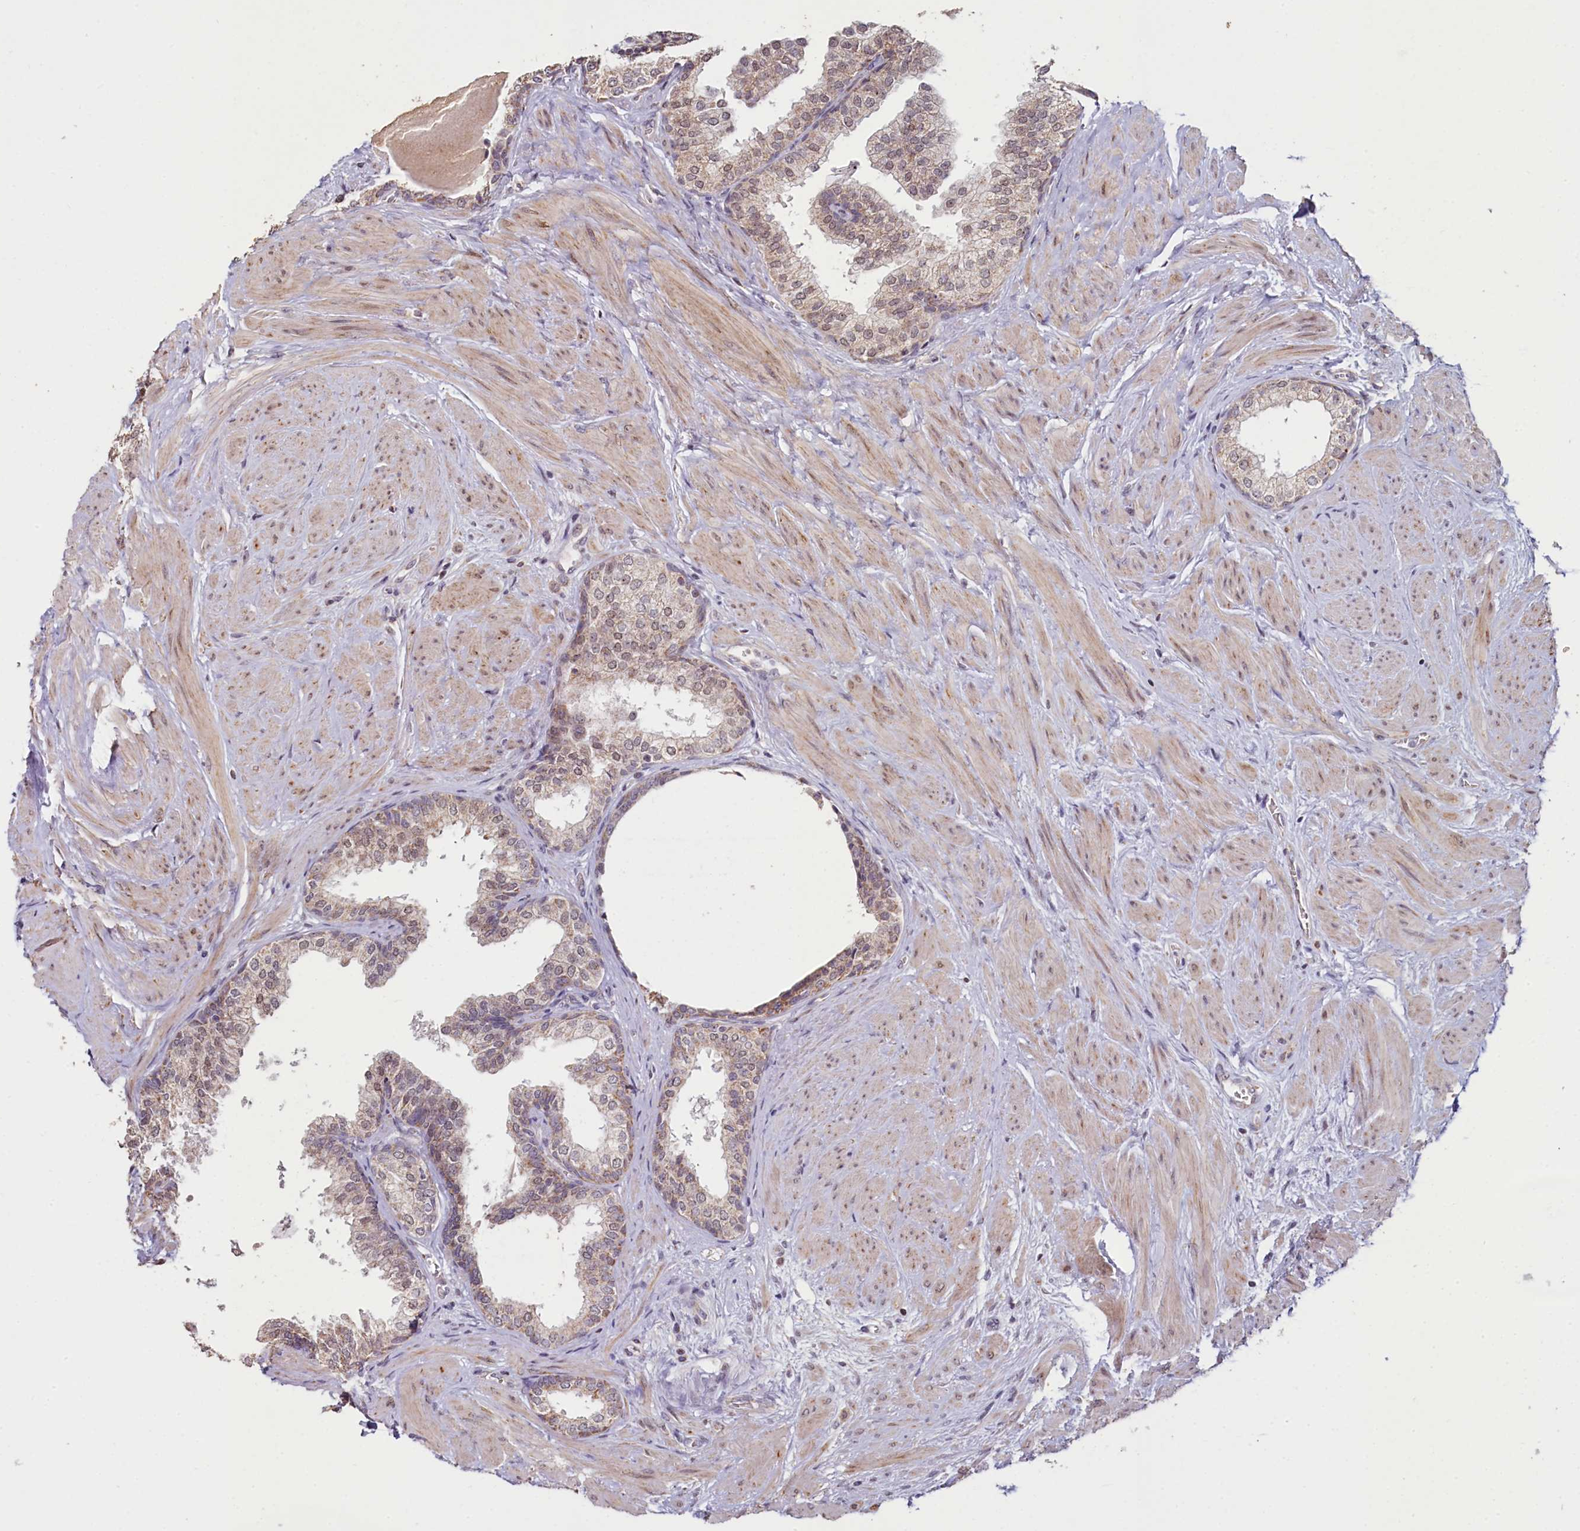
{"staining": {"intensity": "weak", "quantity": "25%-75%", "location": "cytoplasmic/membranous"}, "tissue": "prostate", "cell_type": "Glandular cells", "image_type": "normal", "snomed": [{"axis": "morphology", "description": "Normal tissue, NOS"}, {"axis": "topography", "description": "Prostate"}], "caption": "This micrograph displays normal prostate stained with immunohistochemistry to label a protein in brown. The cytoplasmic/membranous of glandular cells show weak positivity for the protein. Nuclei are counter-stained blue.", "gene": "PDE6D", "patient": {"sex": "male", "age": 48}}